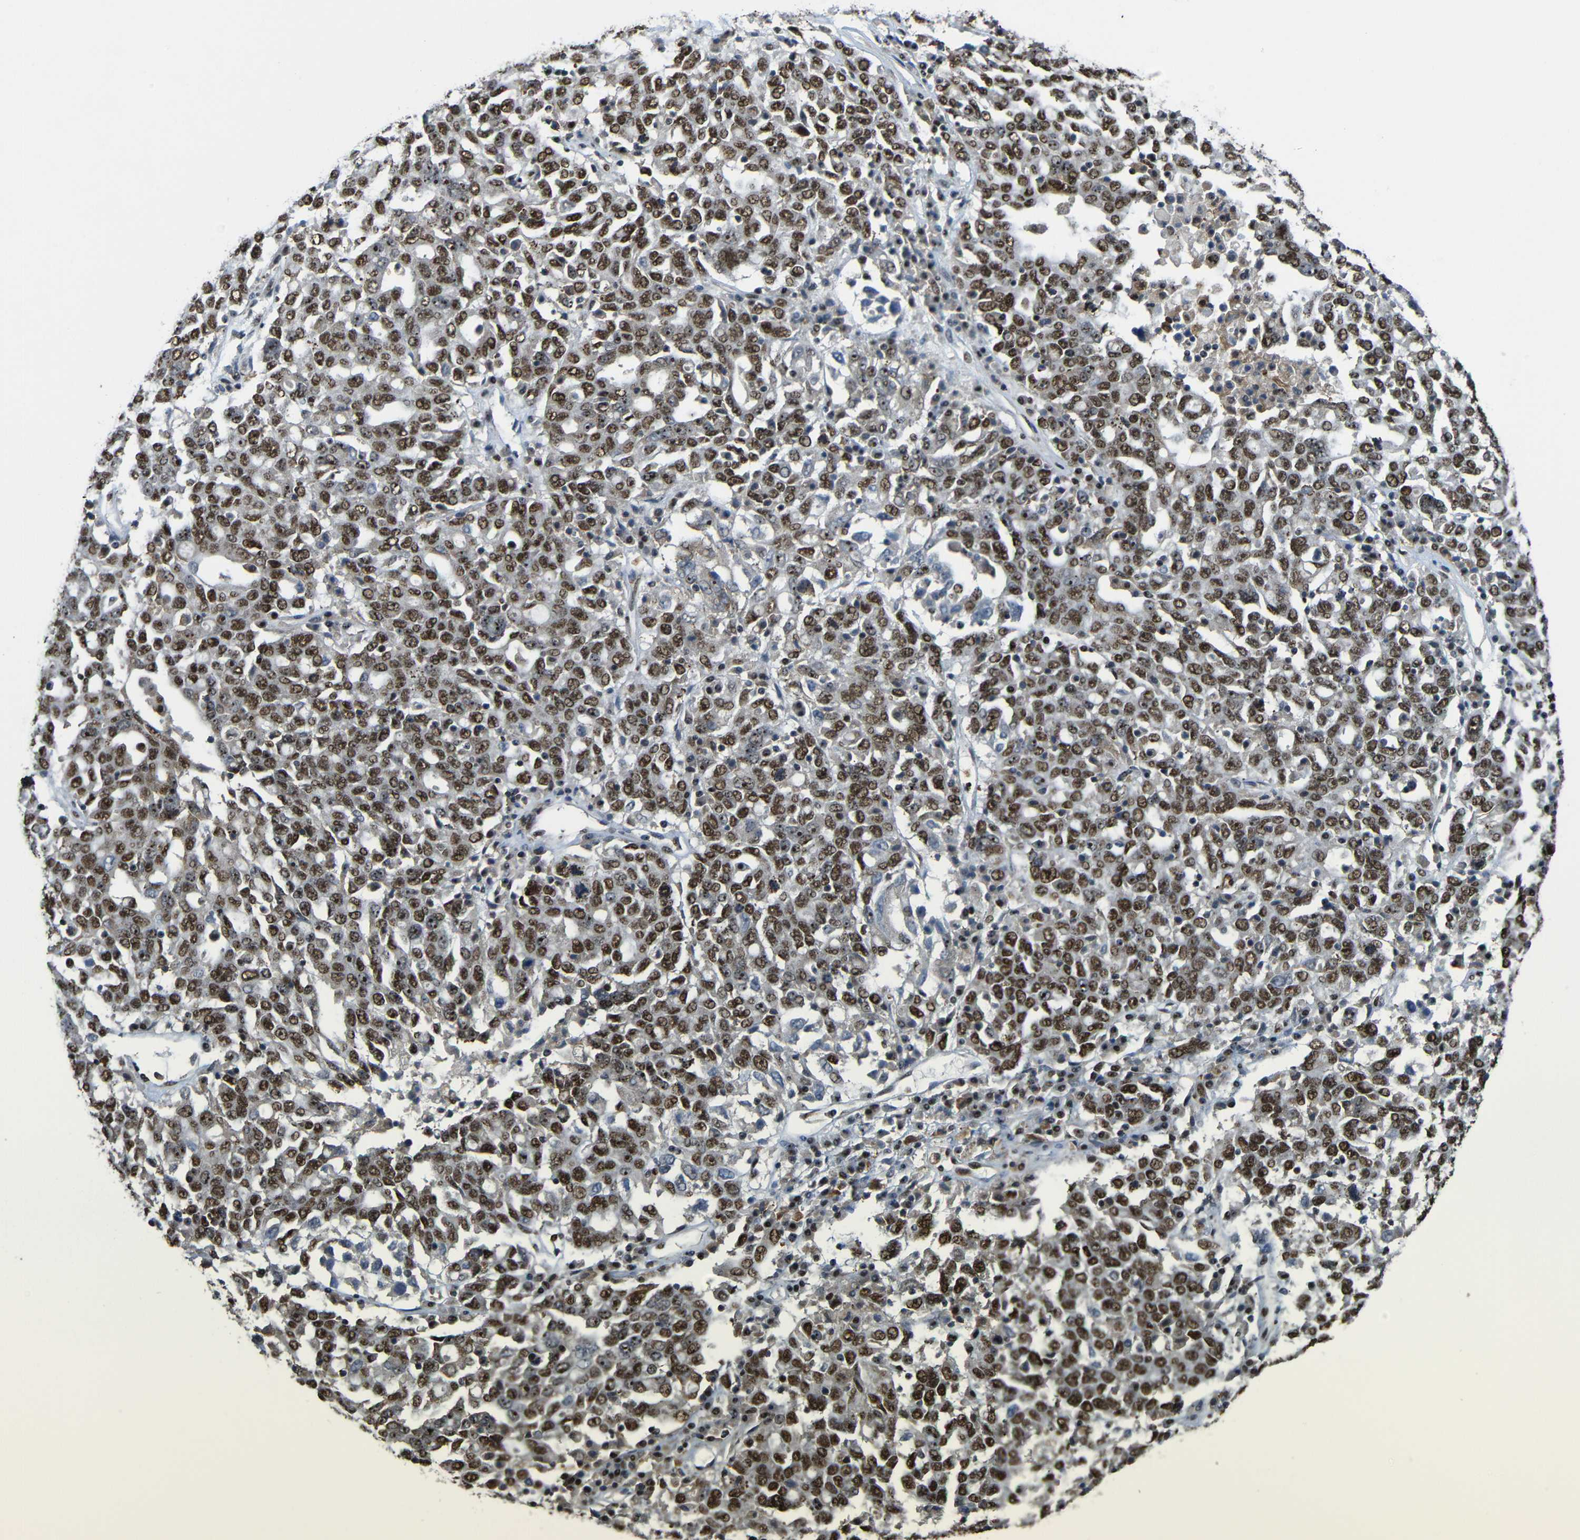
{"staining": {"intensity": "moderate", "quantity": ">75%", "location": "cytoplasmic/membranous,nuclear"}, "tissue": "ovarian cancer", "cell_type": "Tumor cells", "image_type": "cancer", "snomed": [{"axis": "morphology", "description": "Carcinoma, endometroid"}, {"axis": "topography", "description": "Ovary"}], "caption": "This is a histology image of immunohistochemistry staining of ovarian endometroid carcinoma, which shows moderate staining in the cytoplasmic/membranous and nuclear of tumor cells.", "gene": "TCF7L2", "patient": {"sex": "female", "age": 62}}